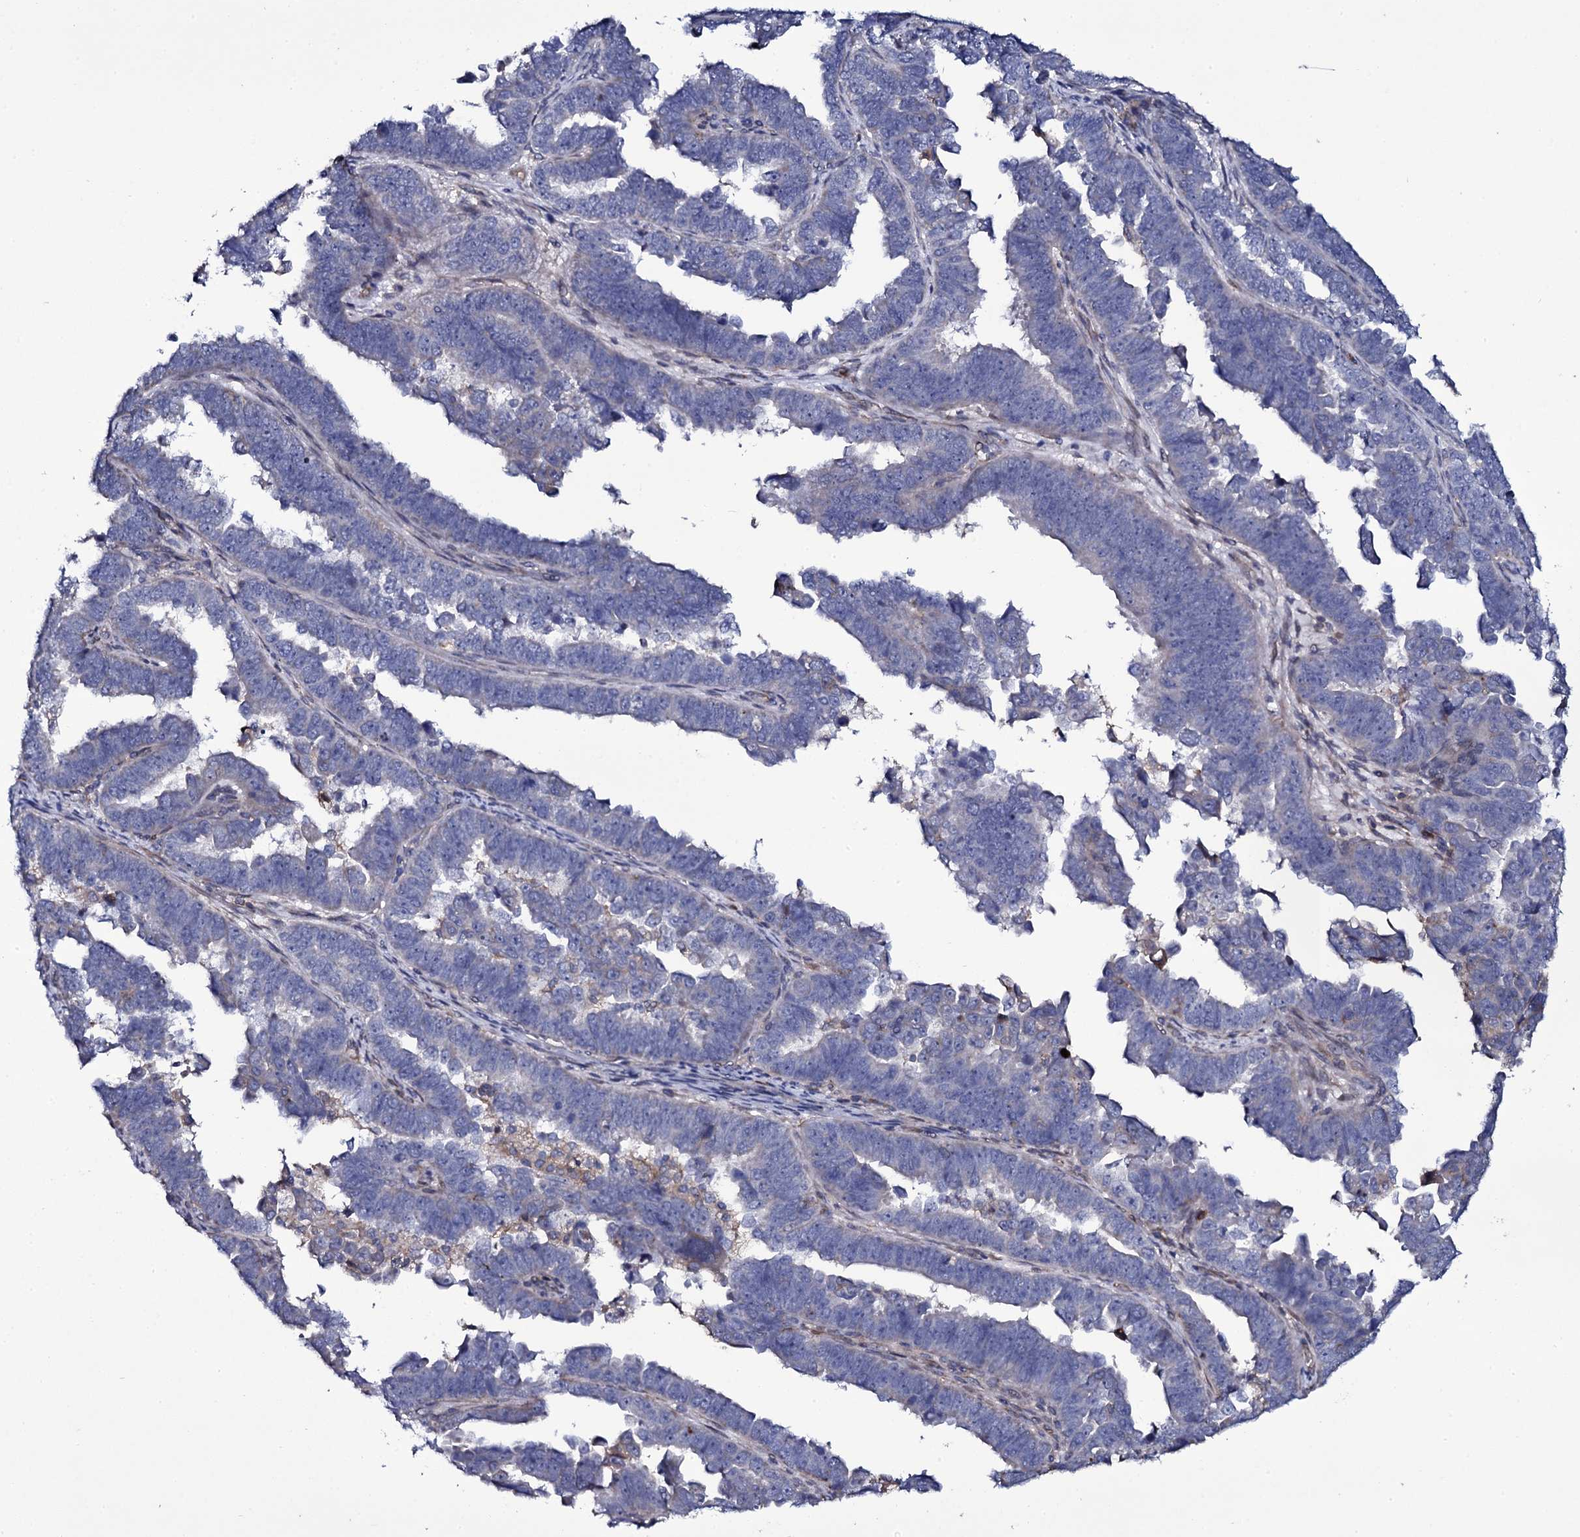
{"staining": {"intensity": "negative", "quantity": "none", "location": "none"}, "tissue": "endometrial cancer", "cell_type": "Tumor cells", "image_type": "cancer", "snomed": [{"axis": "morphology", "description": "Adenocarcinoma, NOS"}, {"axis": "topography", "description": "Endometrium"}], "caption": "Tumor cells are negative for protein expression in human endometrial cancer (adenocarcinoma). (Stains: DAB (3,3'-diaminobenzidine) IHC with hematoxylin counter stain, Microscopy: brightfield microscopy at high magnification).", "gene": "TTC23", "patient": {"sex": "female", "age": 75}}